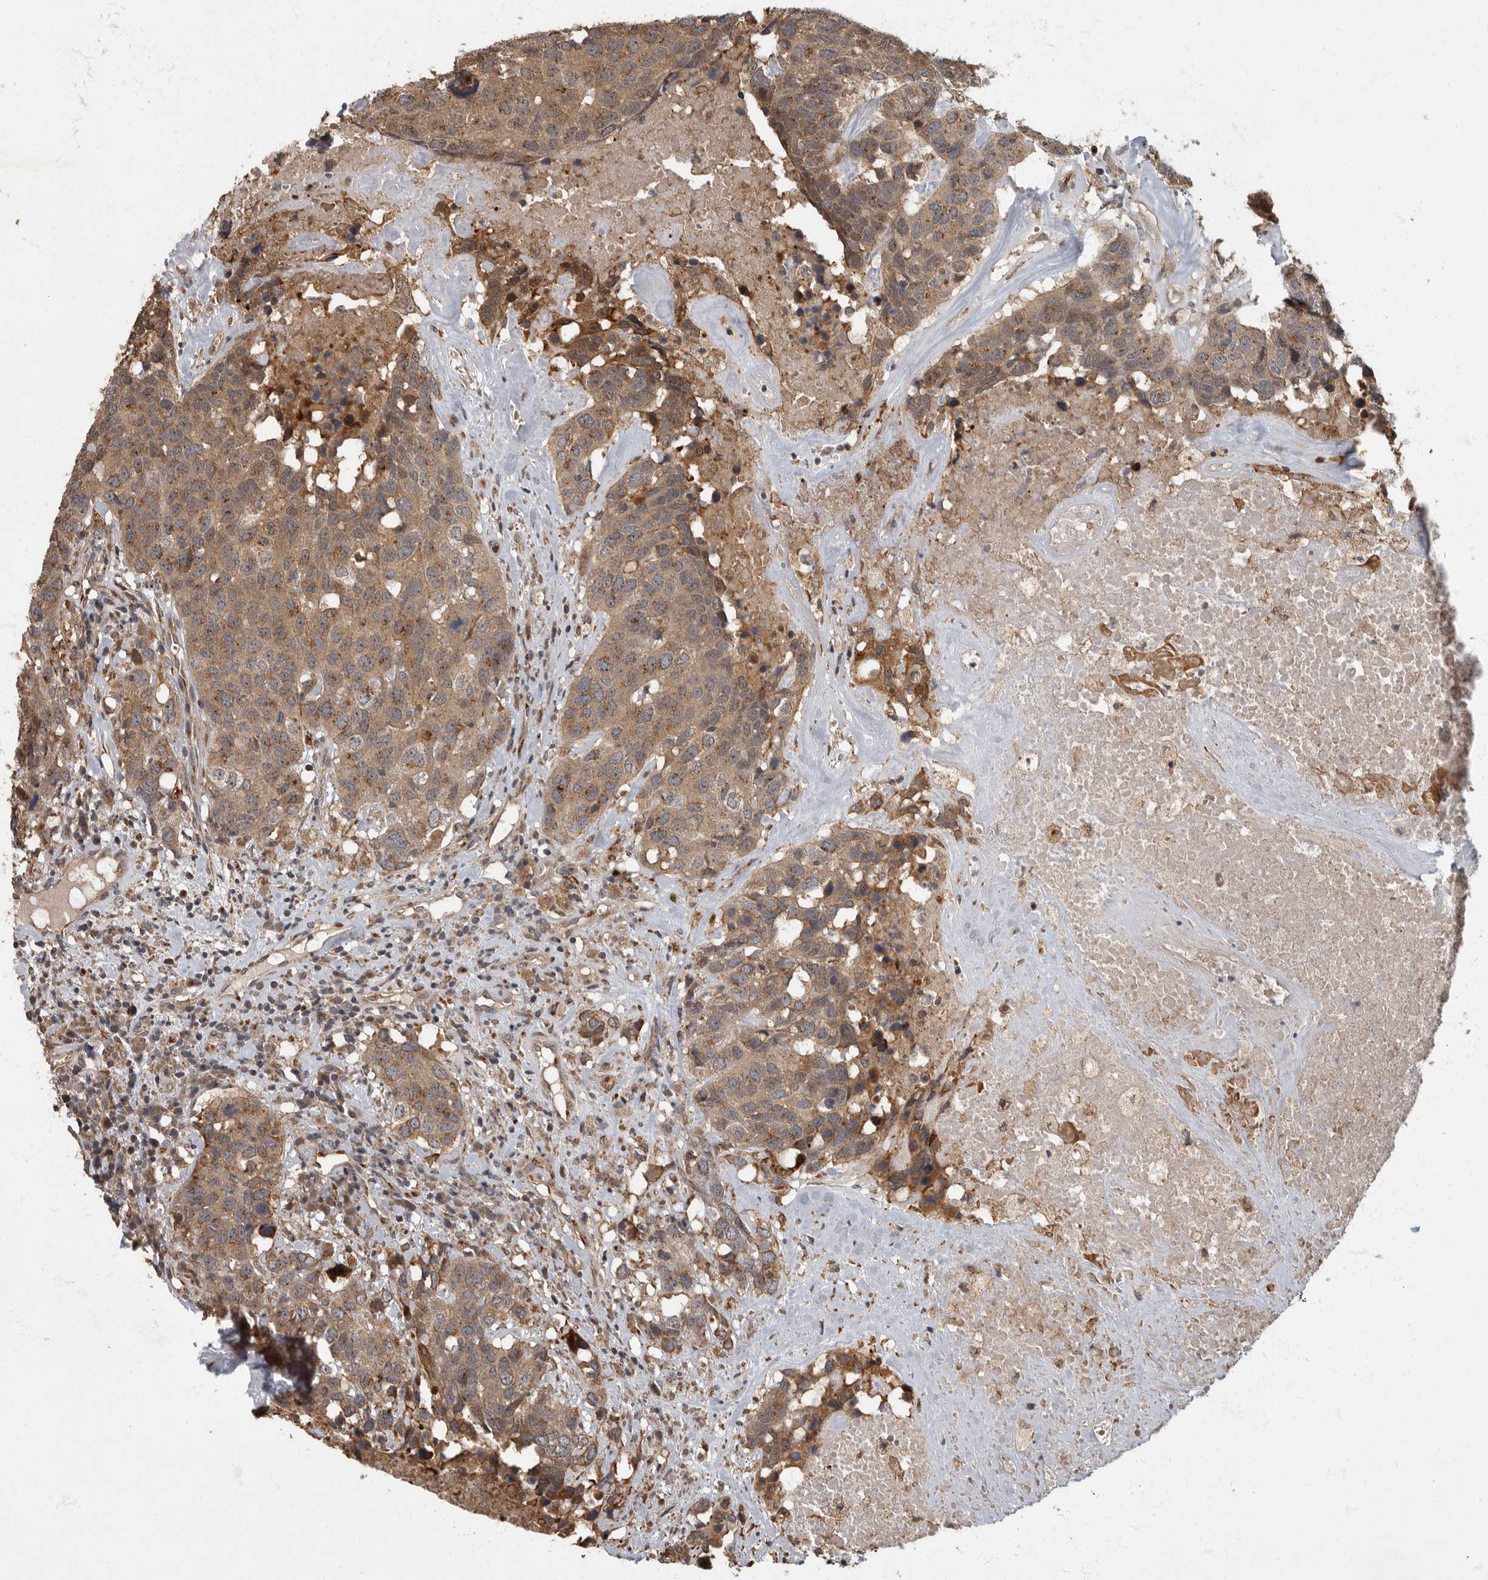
{"staining": {"intensity": "moderate", "quantity": ">75%", "location": "cytoplasmic/membranous"}, "tissue": "head and neck cancer", "cell_type": "Tumor cells", "image_type": "cancer", "snomed": [{"axis": "morphology", "description": "Squamous cell carcinoma, NOS"}, {"axis": "topography", "description": "Head-Neck"}], "caption": "Head and neck cancer tissue demonstrates moderate cytoplasmic/membranous staining in approximately >75% of tumor cells", "gene": "IQCK", "patient": {"sex": "male", "age": 66}}